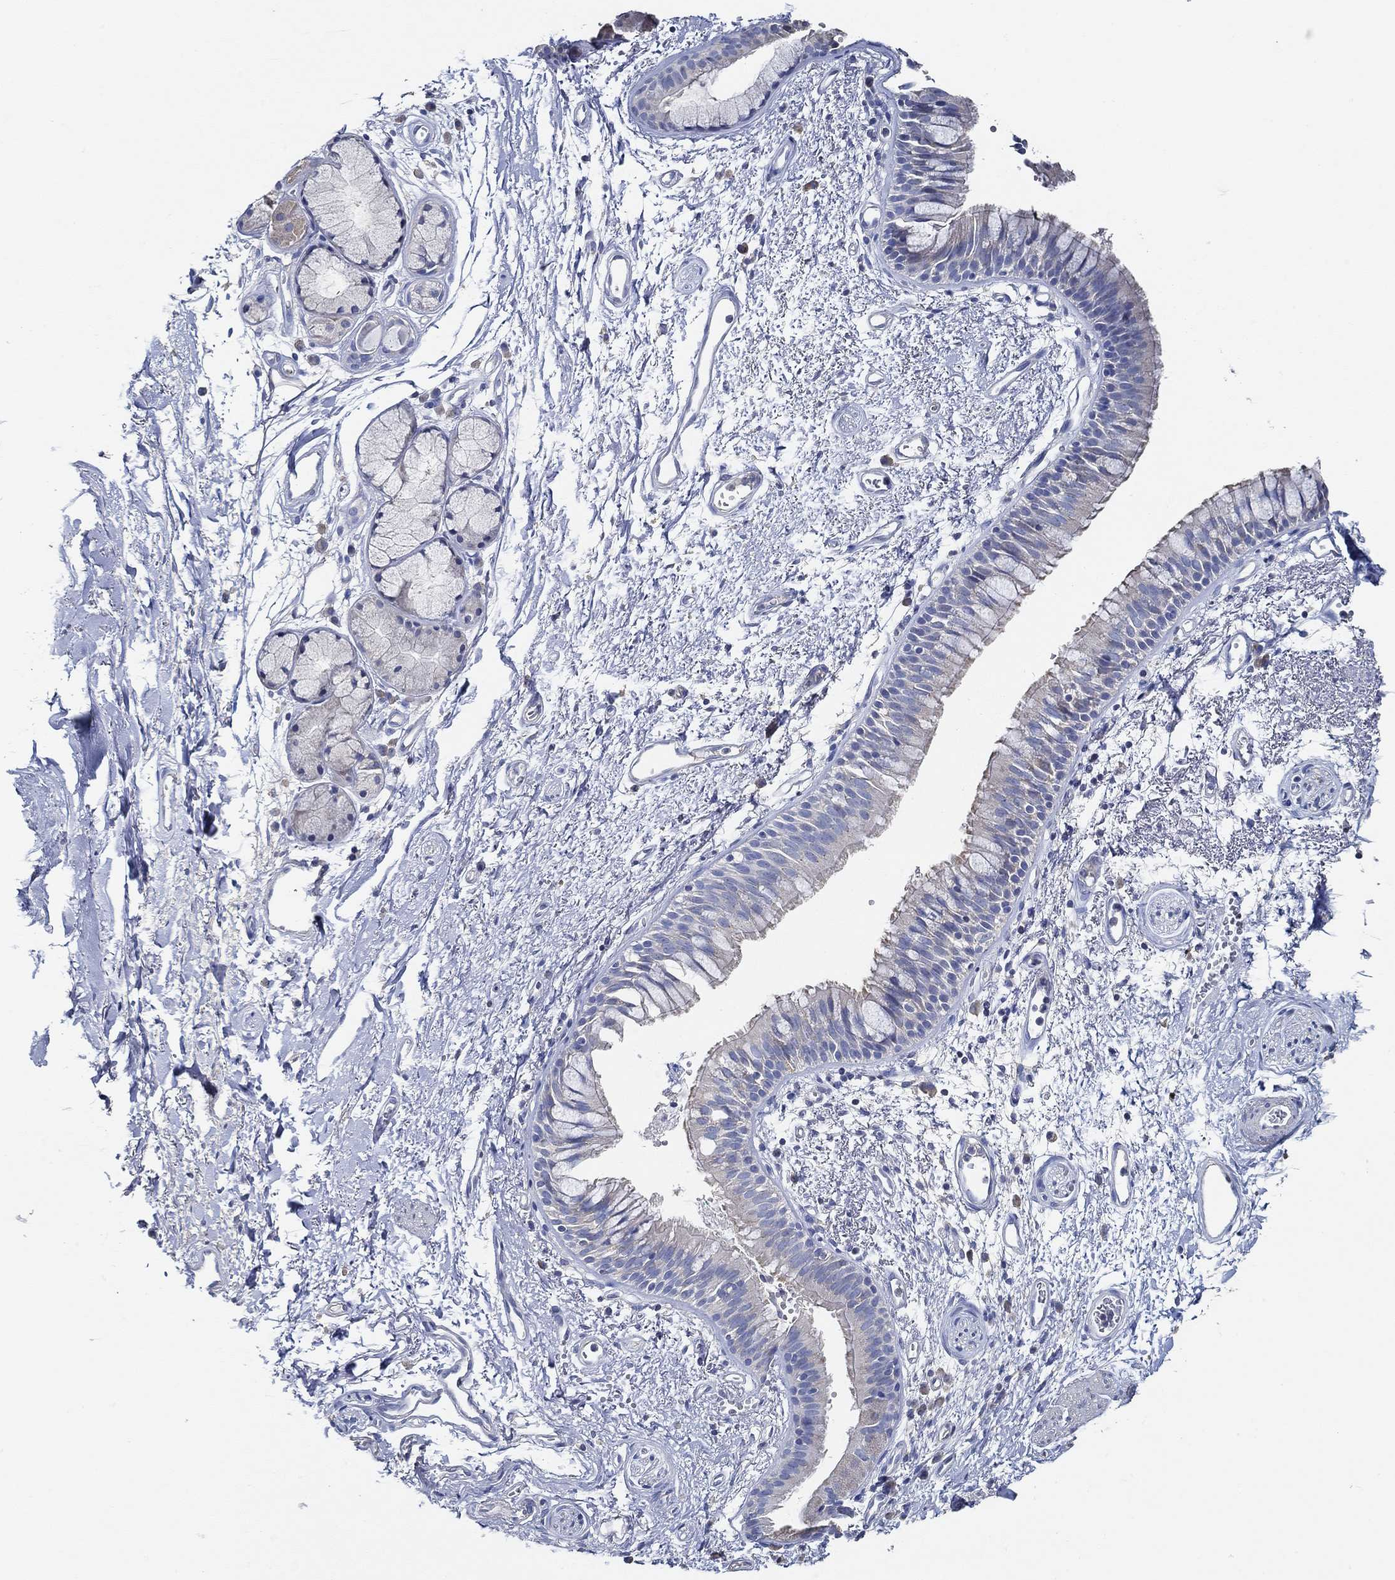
{"staining": {"intensity": "negative", "quantity": "none", "location": "none"}, "tissue": "bronchus", "cell_type": "Respiratory epithelial cells", "image_type": "normal", "snomed": [{"axis": "morphology", "description": "Normal tissue, NOS"}, {"axis": "topography", "description": "Cartilage tissue"}, {"axis": "topography", "description": "Bronchus"}], "caption": "Photomicrograph shows no protein positivity in respiratory epithelial cells of unremarkable bronchus. The staining is performed using DAB (3,3'-diaminobenzidine) brown chromogen with nuclei counter-stained in using hematoxylin.", "gene": "DOCK3", "patient": {"sex": "male", "age": 66}}